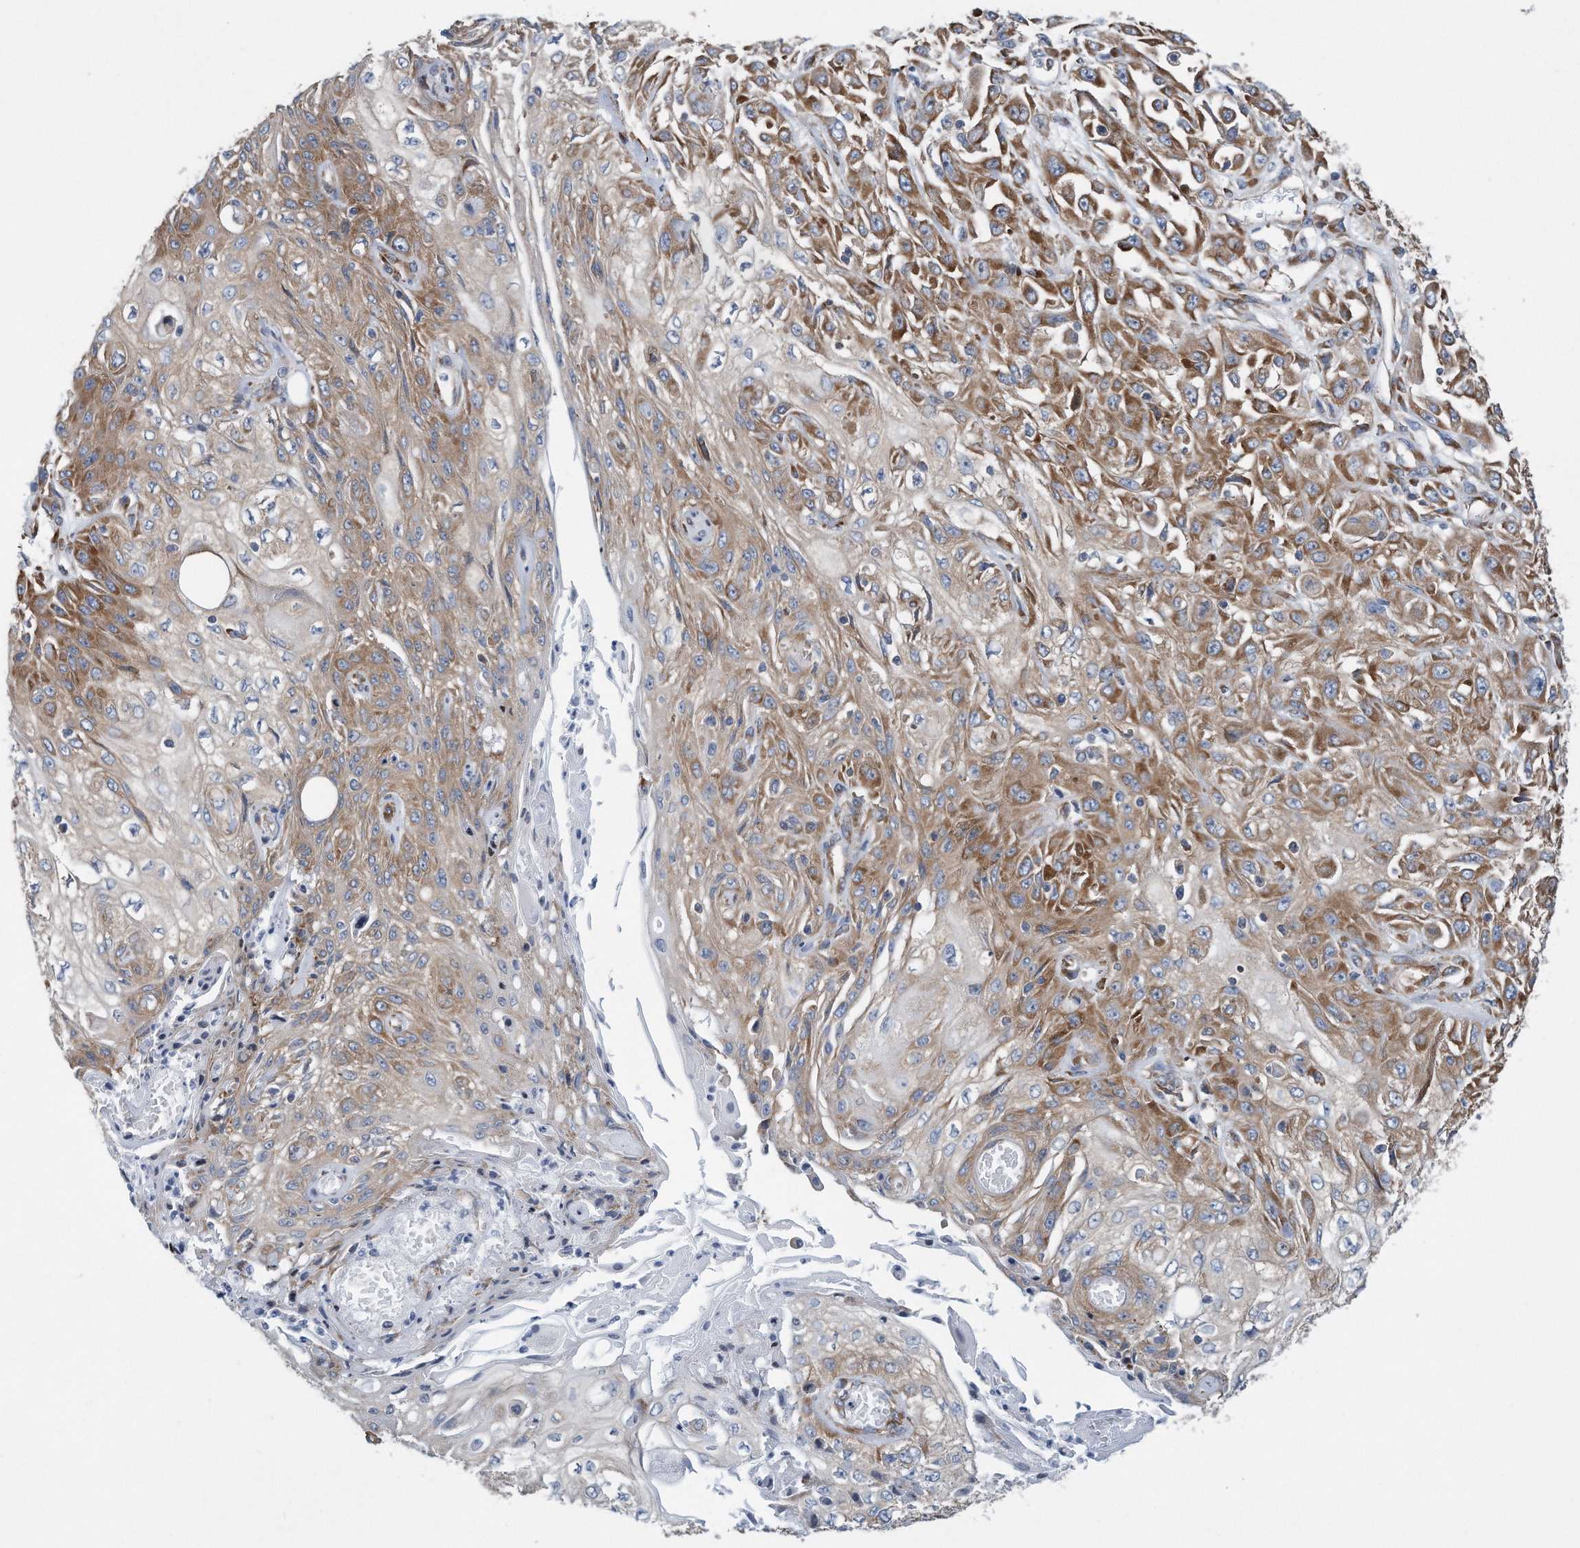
{"staining": {"intensity": "moderate", "quantity": "25%-75%", "location": "cytoplasmic/membranous"}, "tissue": "skin cancer", "cell_type": "Tumor cells", "image_type": "cancer", "snomed": [{"axis": "morphology", "description": "Squamous cell carcinoma, NOS"}, {"axis": "morphology", "description": "Squamous cell carcinoma, metastatic, NOS"}, {"axis": "topography", "description": "Skin"}, {"axis": "topography", "description": "Lymph node"}], "caption": "Moderate cytoplasmic/membranous positivity for a protein is seen in about 25%-75% of tumor cells of skin cancer using IHC.", "gene": "RPL26L1", "patient": {"sex": "male", "age": 75}}